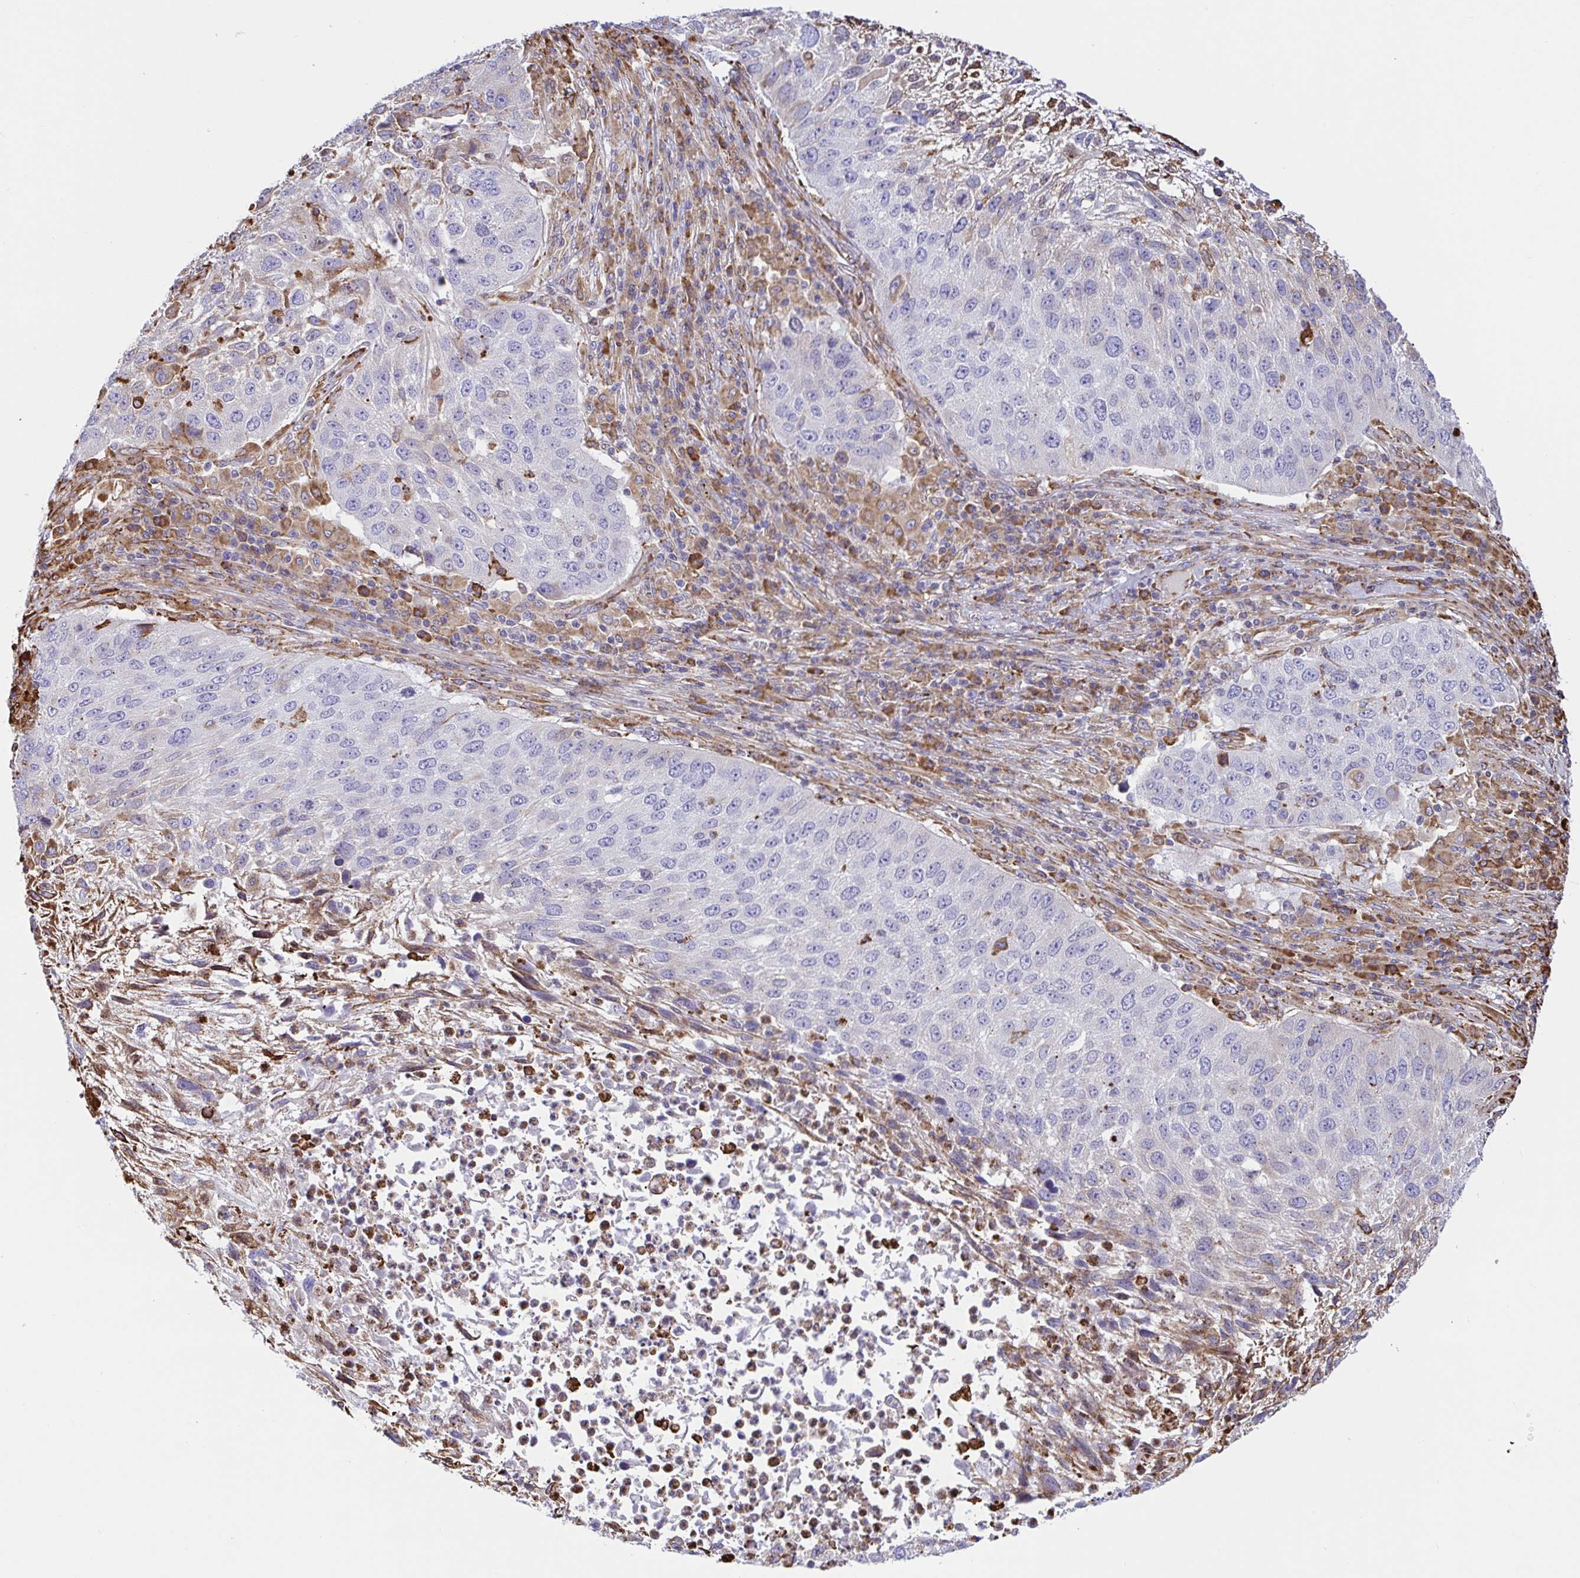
{"staining": {"intensity": "weak", "quantity": "<25%", "location": "cytoplasmic/membranous"}, "tissue": "lung cancer", "cell_type": "Tumor cells", "image_type": "cancer", "snomed": [{"axis": "morphology", "description": "Normal morphology"}, {"axis": "morphology", "description": "Squamous cell carcinoma, NOS"}, {"axis": "topography", "description": "Lymph node"}, {"axis": "topography", "description": "Lung"}], "caption": "An immunohistochemistry image of squamous cell carcinoma (lung) is shown. There is no staining in tumor cells of squamous cell carcinoma (lung).", "gene": "CLGN", "patient": {"sex": "male", "age": 67}}